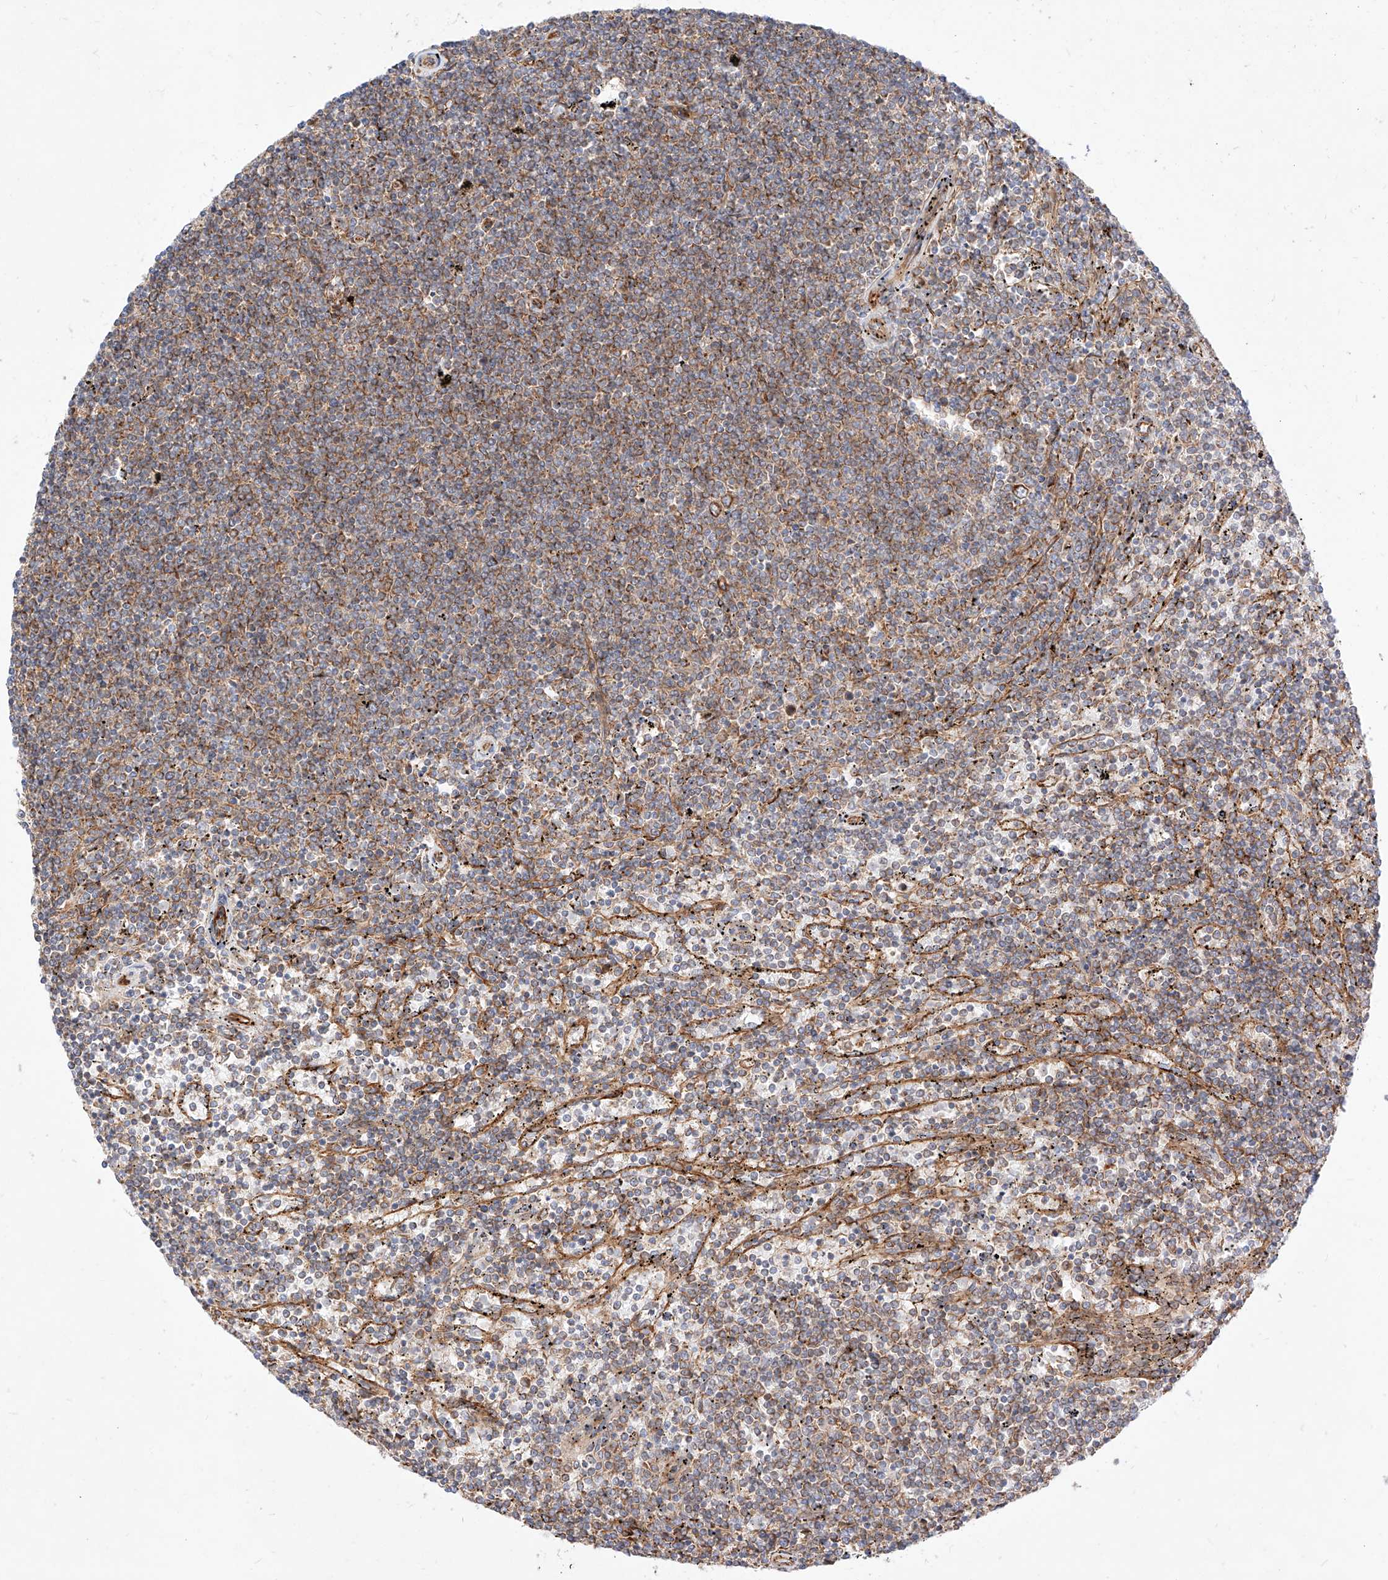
{"staining": {"intensity": "weak", "quantity": ">75%", "location": "cytoplasmic/membranous"}, "tissue": "lymphoma", "cell_type": "Tumor cells", "image_type": "cancer", "snomed": [{"axis": "morphology", "description": "Malignant lymphoma, non-Hodgkin's type, Low grade"}, {"axis": "topography", "description": "Spleen"}], "caption": "Immunohistochemistry (IHC) of human malignant lymphoma, non-Hodgkin's type (low-grade) reveals low levels of weak cytoplasmic/membranous expression in about >75% of tumor cells.", "gene": "CSGALNACT2", "patient": {"sex": "female", "age": 50}}